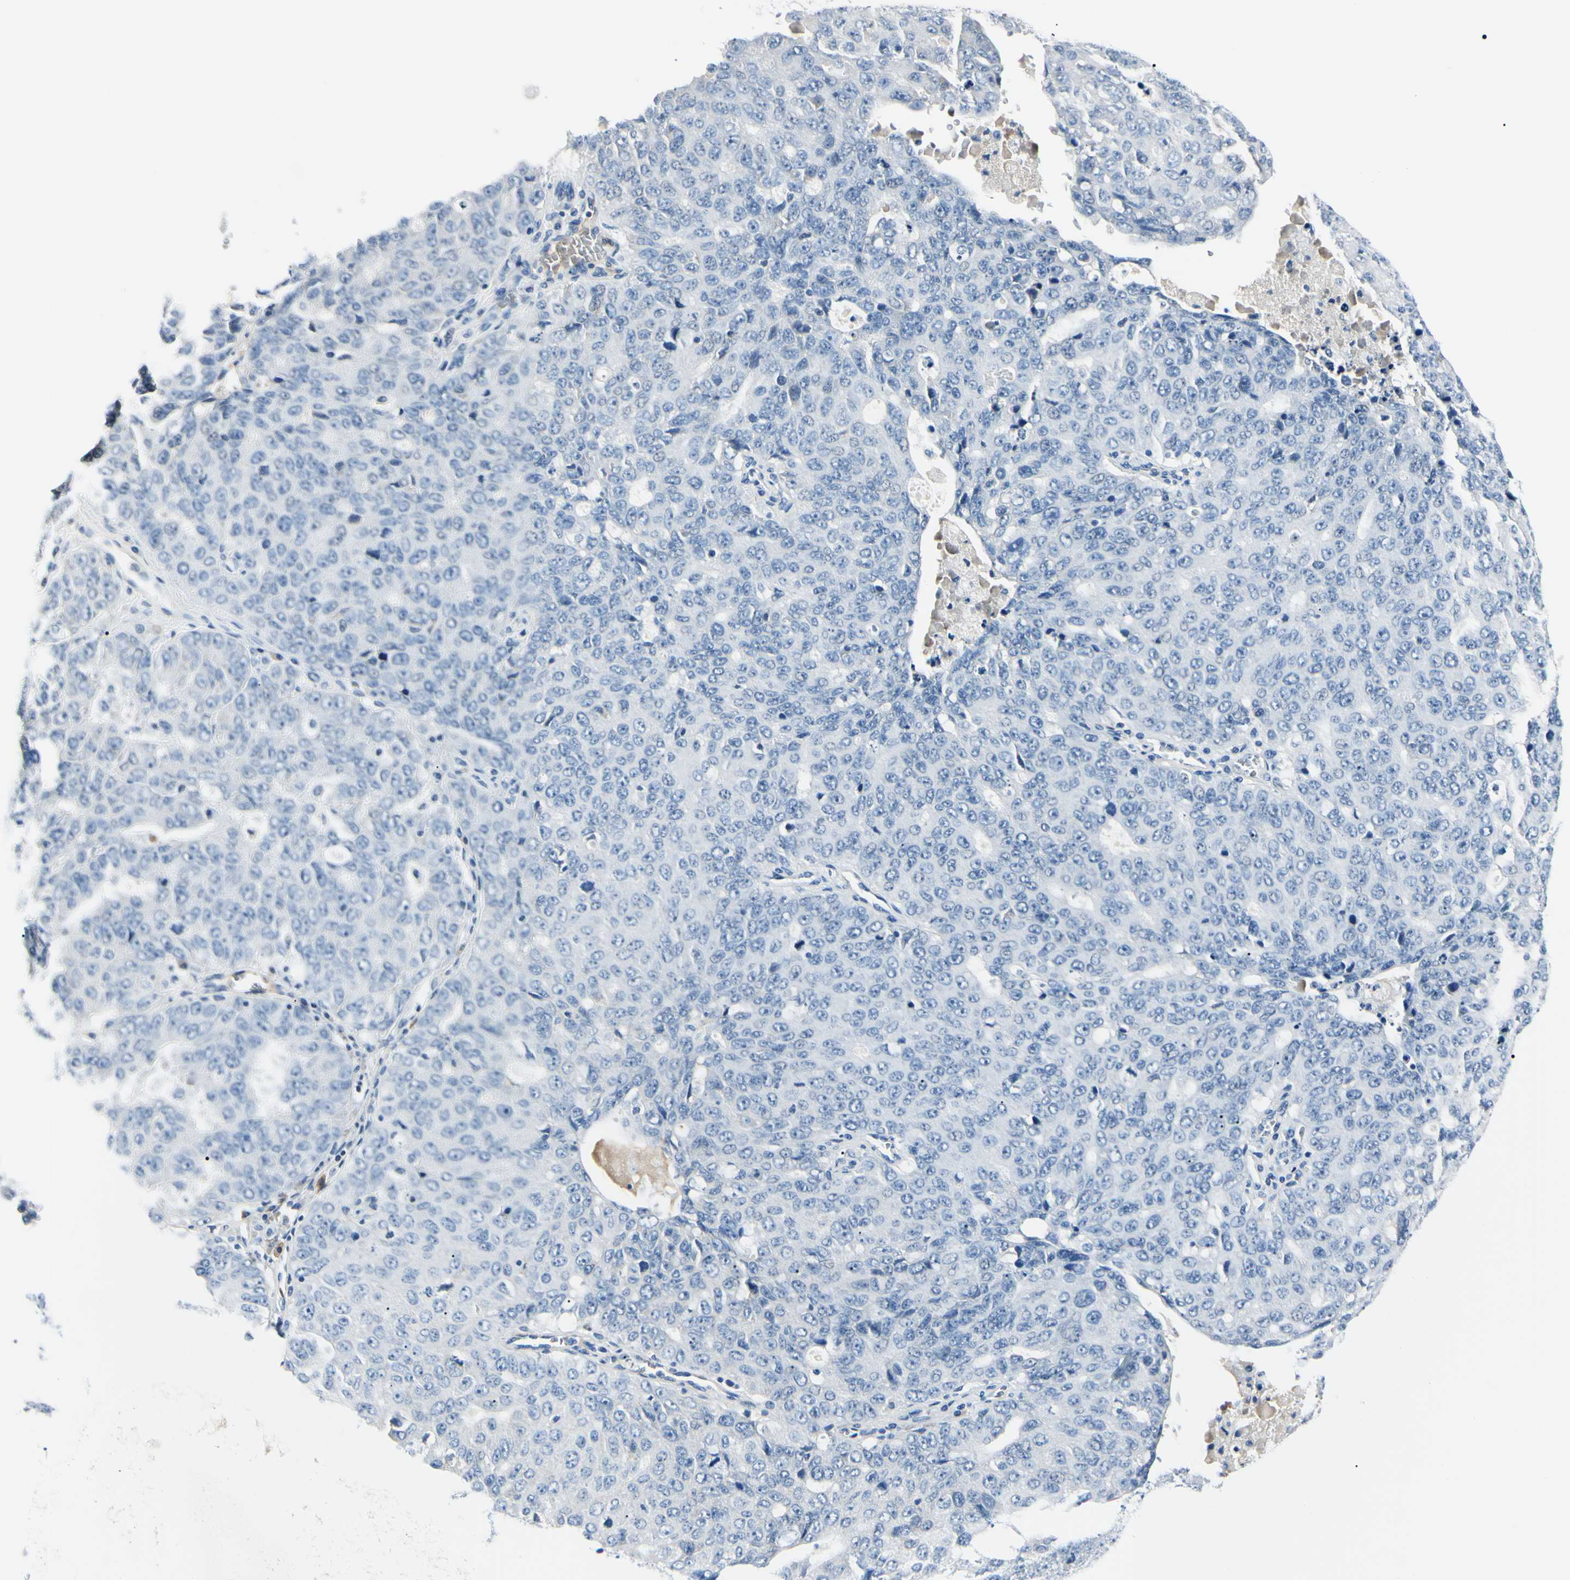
{"staining": {"intensity": "negative", "quantity": "none", "location": "none"}, "tissue": "ovarian cancer", "cell_type": "Tumor cells", "image_type": "cancer", "snomed": [{"axis": "morphology", "description": "Carcinoma, endometroid"}, {"axis": "topography", "description": "Ovary"}], "caption": "IHC image of neoplastic tissue: ovarian cancer (endometroid carcinoma) stained with DAB (3,3'-diaminobenzidine) demonstrates no significant protein staining in tumor cells.", "gene": "CA2", "patient": {"sex": "female", "age": 62}}